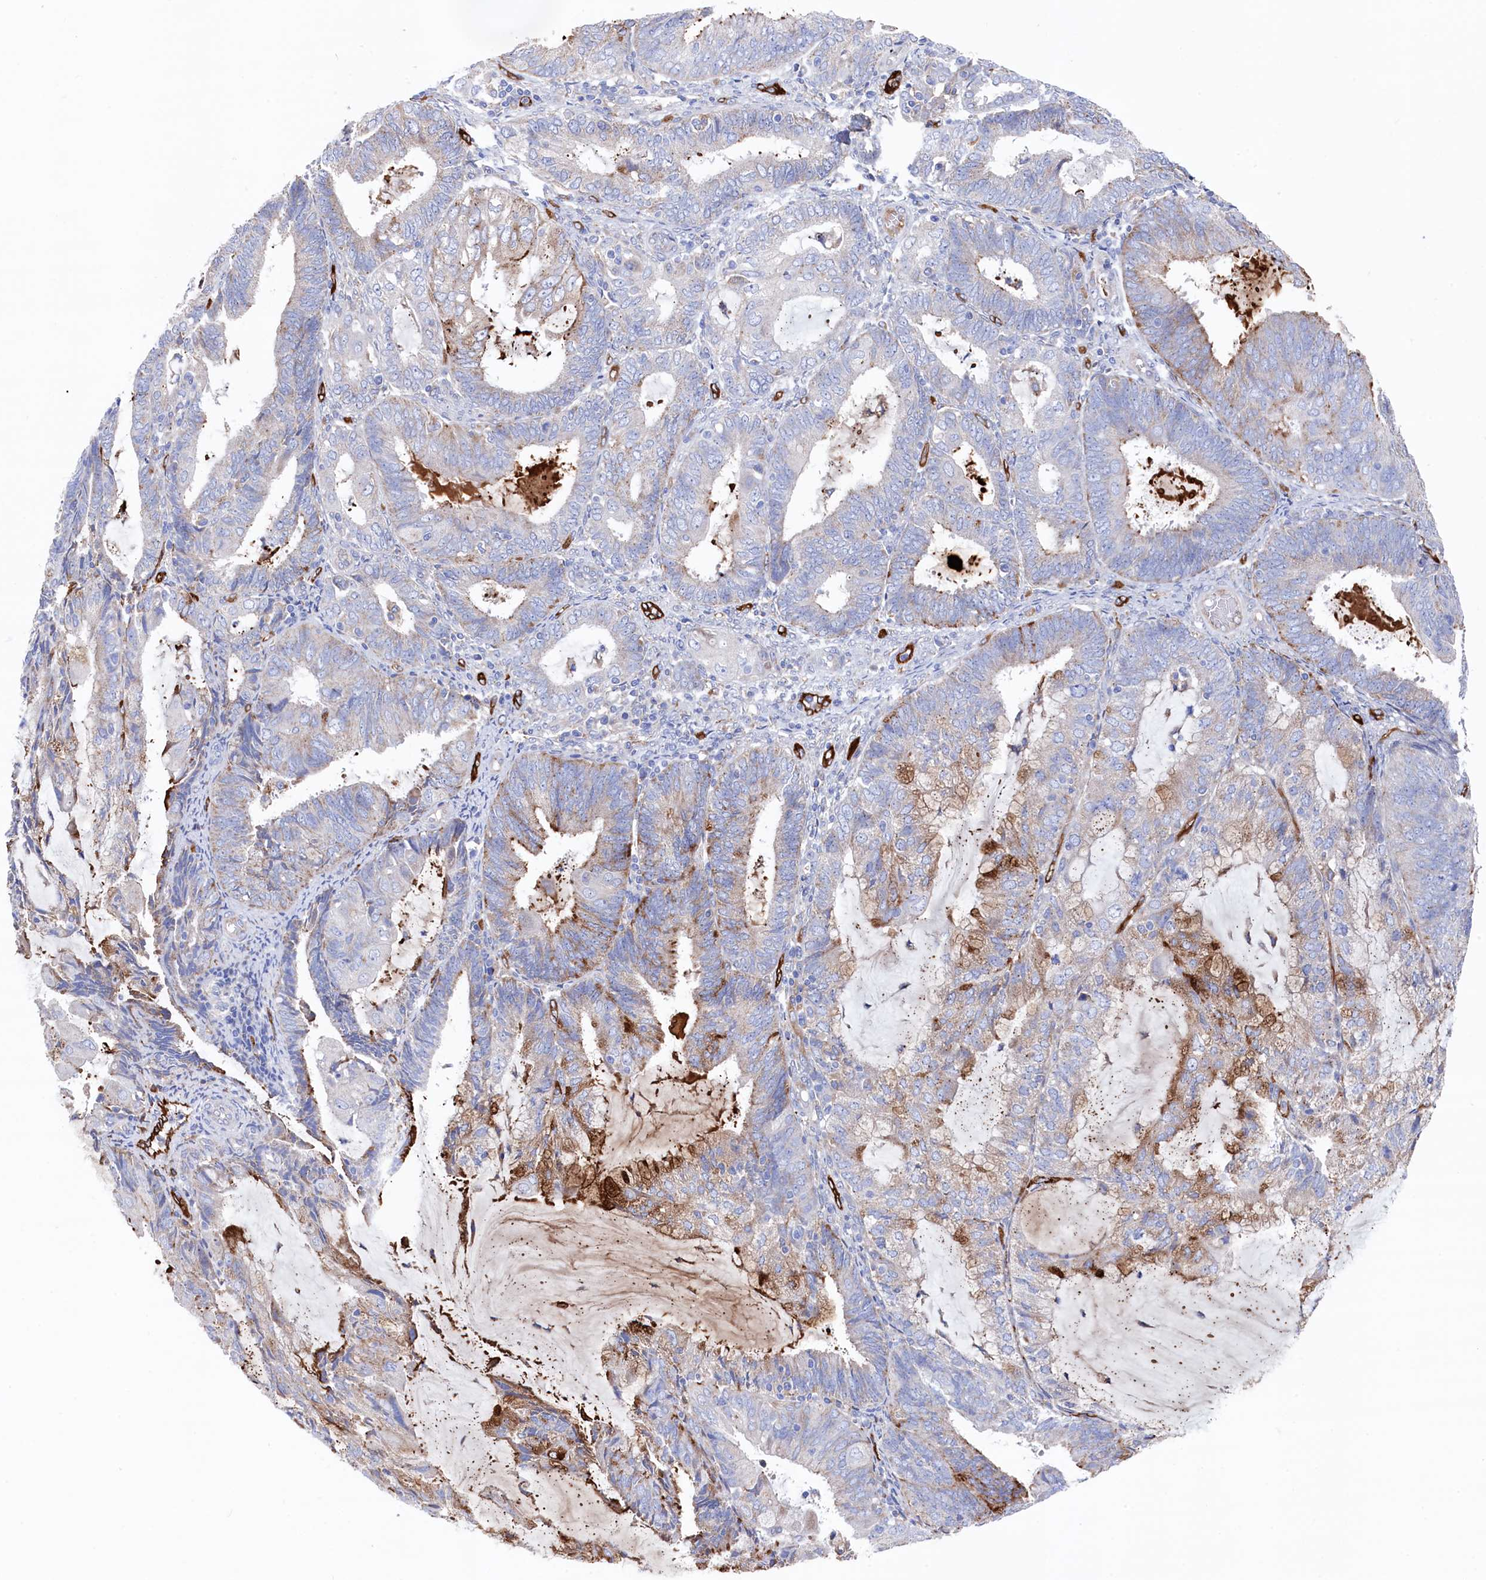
{"staining": {"intensity": "moderate", "quantity": "<25%", "location": "cytoplasmic/membranous"}, "tissue": "endometrial cancer", "cell_type": "Tumor cells", "image_type": "cancer", "snomed": [{"axis": "morphology", "description": "Adenocarcinoma, NOS"}, {"axis": "topography", "description": "Endometrium"}], "caption": "A low amount of moderate cytoplasmic/membranous positivity is present in about <25% of tumor cells in adenocarcinoma (endometrial) tissue.", "gene": "C12orf73", "patient": {"sex": "female", "age": 81}}